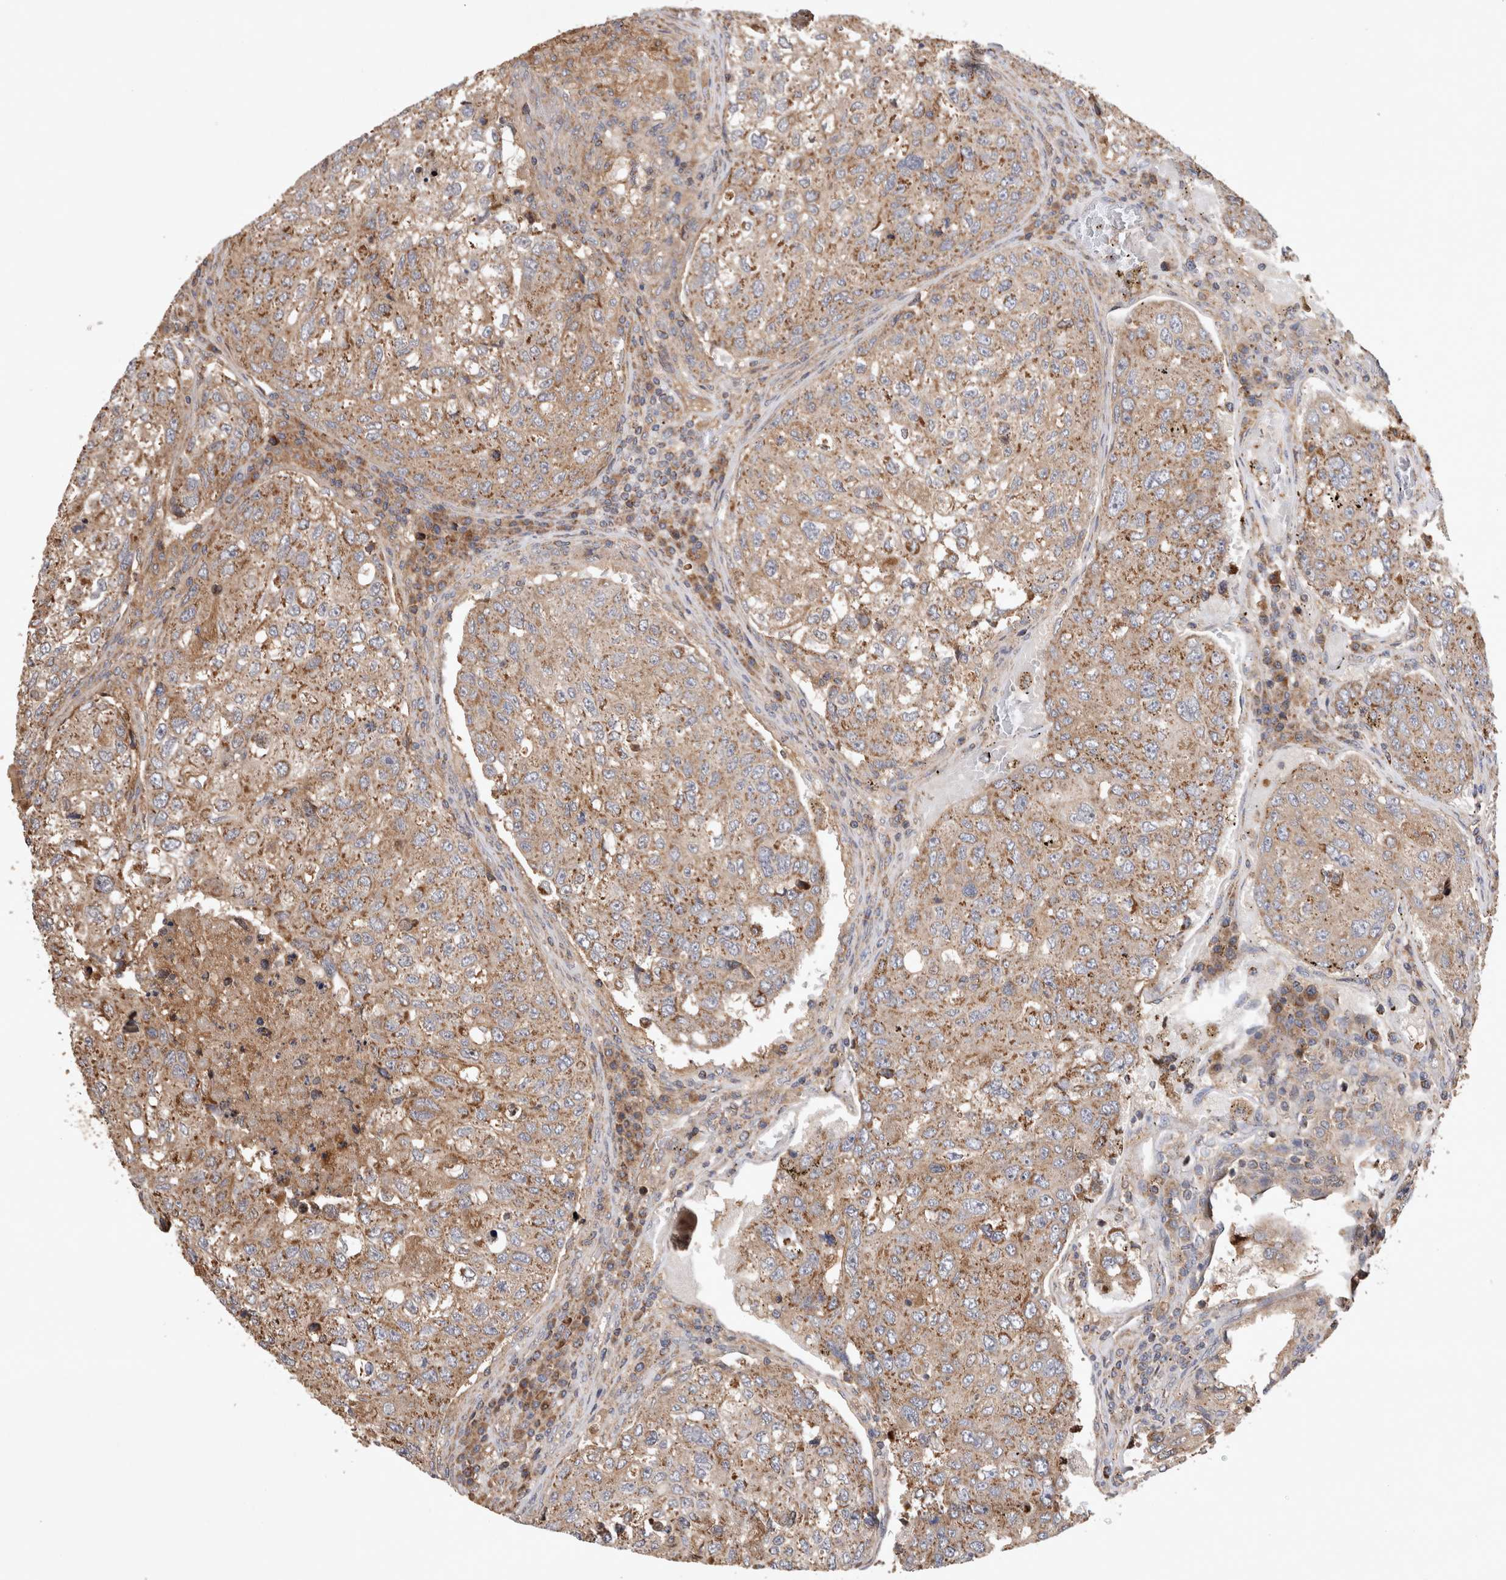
{"staining": {"intensity": "moderate", "quantity": ">75%", "location": "cytoplasmic/membranous"}, "tissue": "urothelial cancer", "cell_type": "Tumor cells", "image_type": "cancer", "snomed": [{"axis": "morphology", "description": "Urothelial carcinoma, High grade"}, {"axis": "topography", "description": "Lymph node"}, {"axis": "topography", "description": "Urinary bladder"}], "caption": "An IHC photomicrograph of tumor tissue is shown. Protein staining in brown highlights moderate cytoplasmic/membranous positivity in urothelial cancer within tumor cells. Nuclei are stained in blue.", "gene": "SERAC1", "patient": {"sex": "male", "age": 51}}